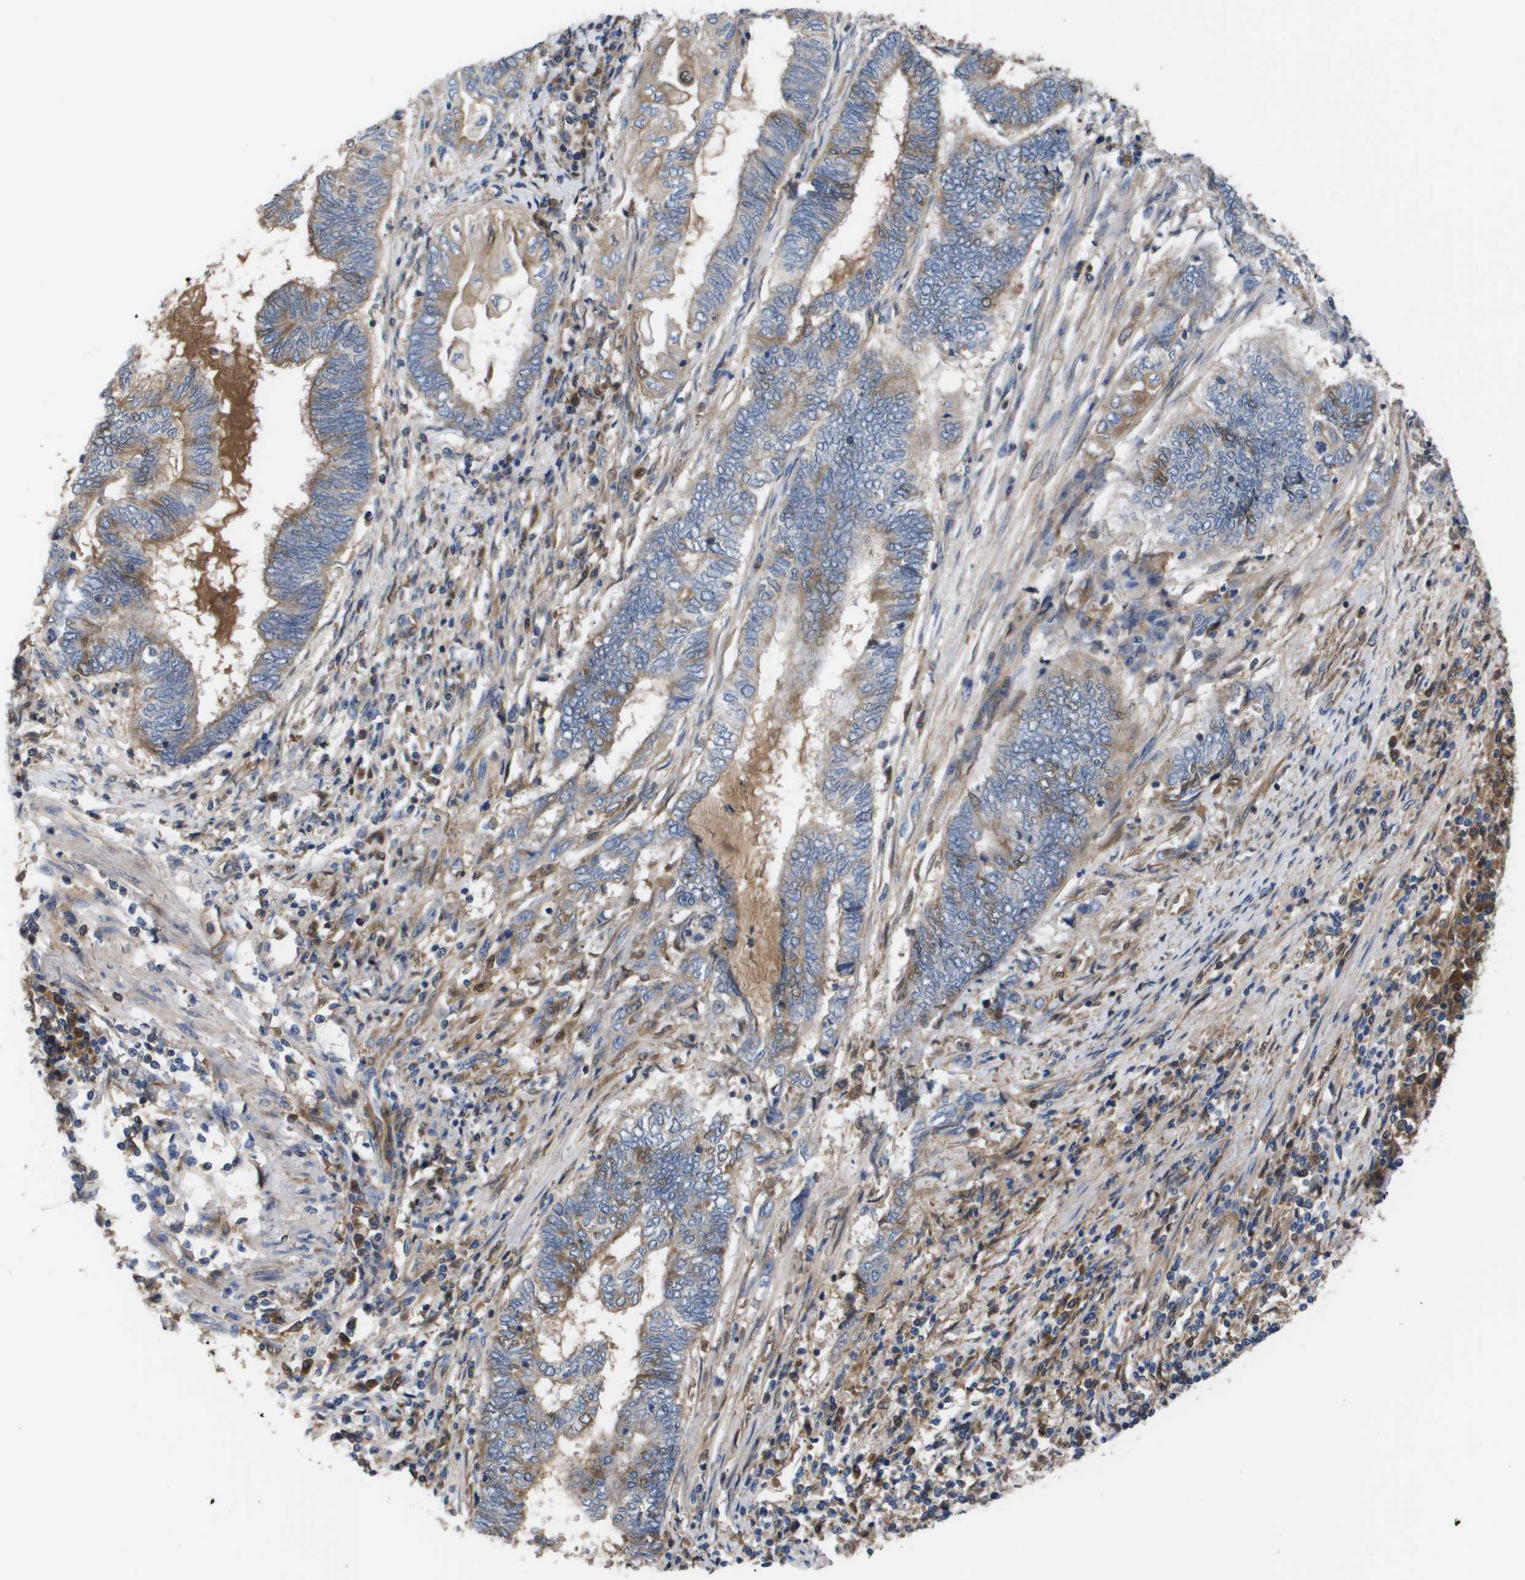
{"staining": {"intensity": "moderate", "quantity": "25%-75%", "location": "cytoplasmic/membranous"}, "tissue": "endometrial cancer", "cell_type": "Tumor cells", "image_type": "cancer", "snomed": [{"axis": "morphology", "description": "Adenocarcinoma, NOS"}, {"axis": "topography", "description": "Uterus"}, {"axis": "topography", "description": "Endometrium"}], "caption": "IHC staining of adenocarcinoma (endometrial), which displays medium levels of moderate cytoplasmic/membranous expression in about 25%-75% of tumor cells indicating moderate cytoplasmic/membranous protein staining. The staining was performed using DAB (3,3'-diaminobenzidine) (brown) for protein detection and nuclei were counterstained in hematoxylin (blue).", "gene": "SERPINA6", "patient": {"sex": "female", "age": 70}}